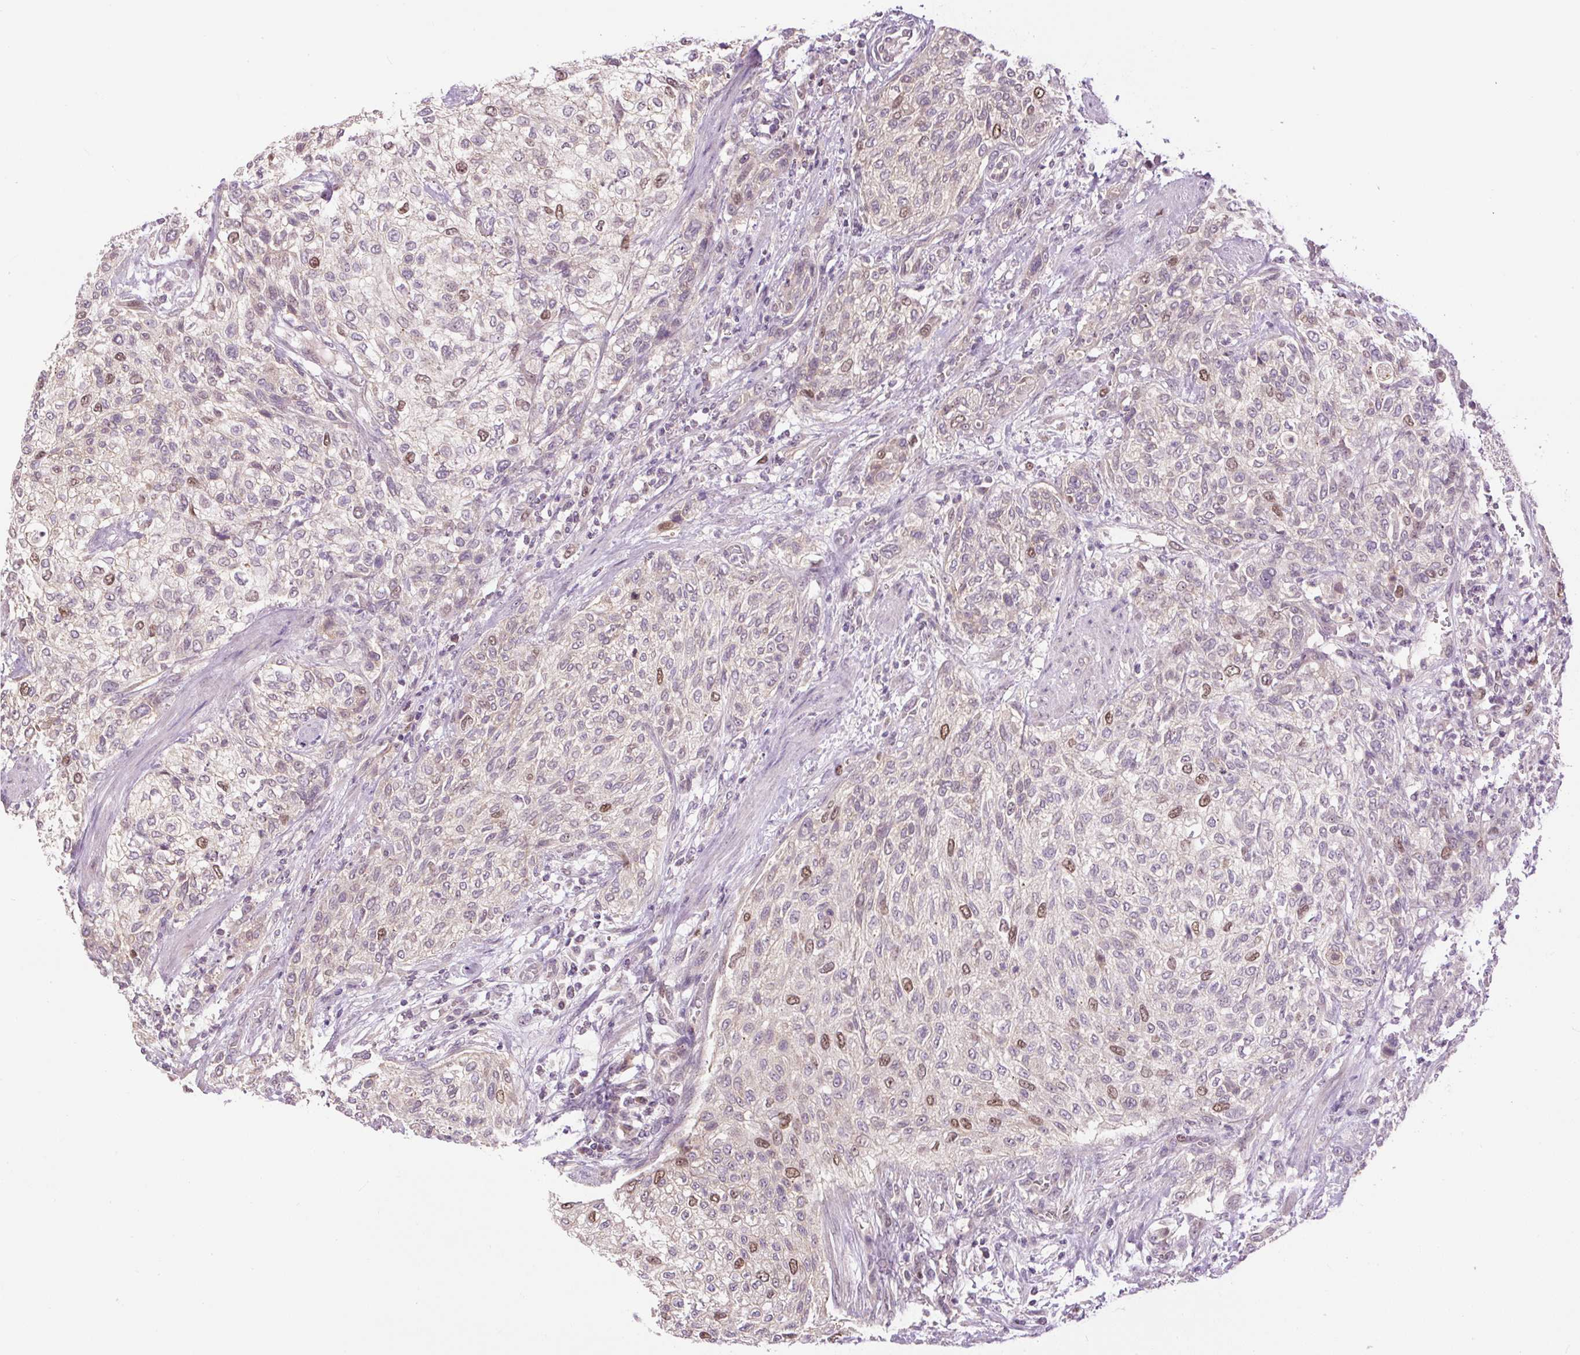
{"staining": {"intensity": "moderate", "quantity": "25%-75%", "location": "nuclear"}, "tissue": "urothelial cancer", "cell_type": "Tumor cells", "image_type": "cancer", "snomed": [{"axis": "morphology", "description": "Urothelial carcinoma, High grade"}, {"axis": "topography", "description": "Urinary bladder"}], "caption": "DAB (3,3'-diaminobenzidine) immunohistochemical staining of high-grade urothelial carcinoma shows moderate nuclear protein expression in about 25%-75% of tumor cells.", "gene": "RACGAP1", "patient": {"sex": "male", "age": 35}}